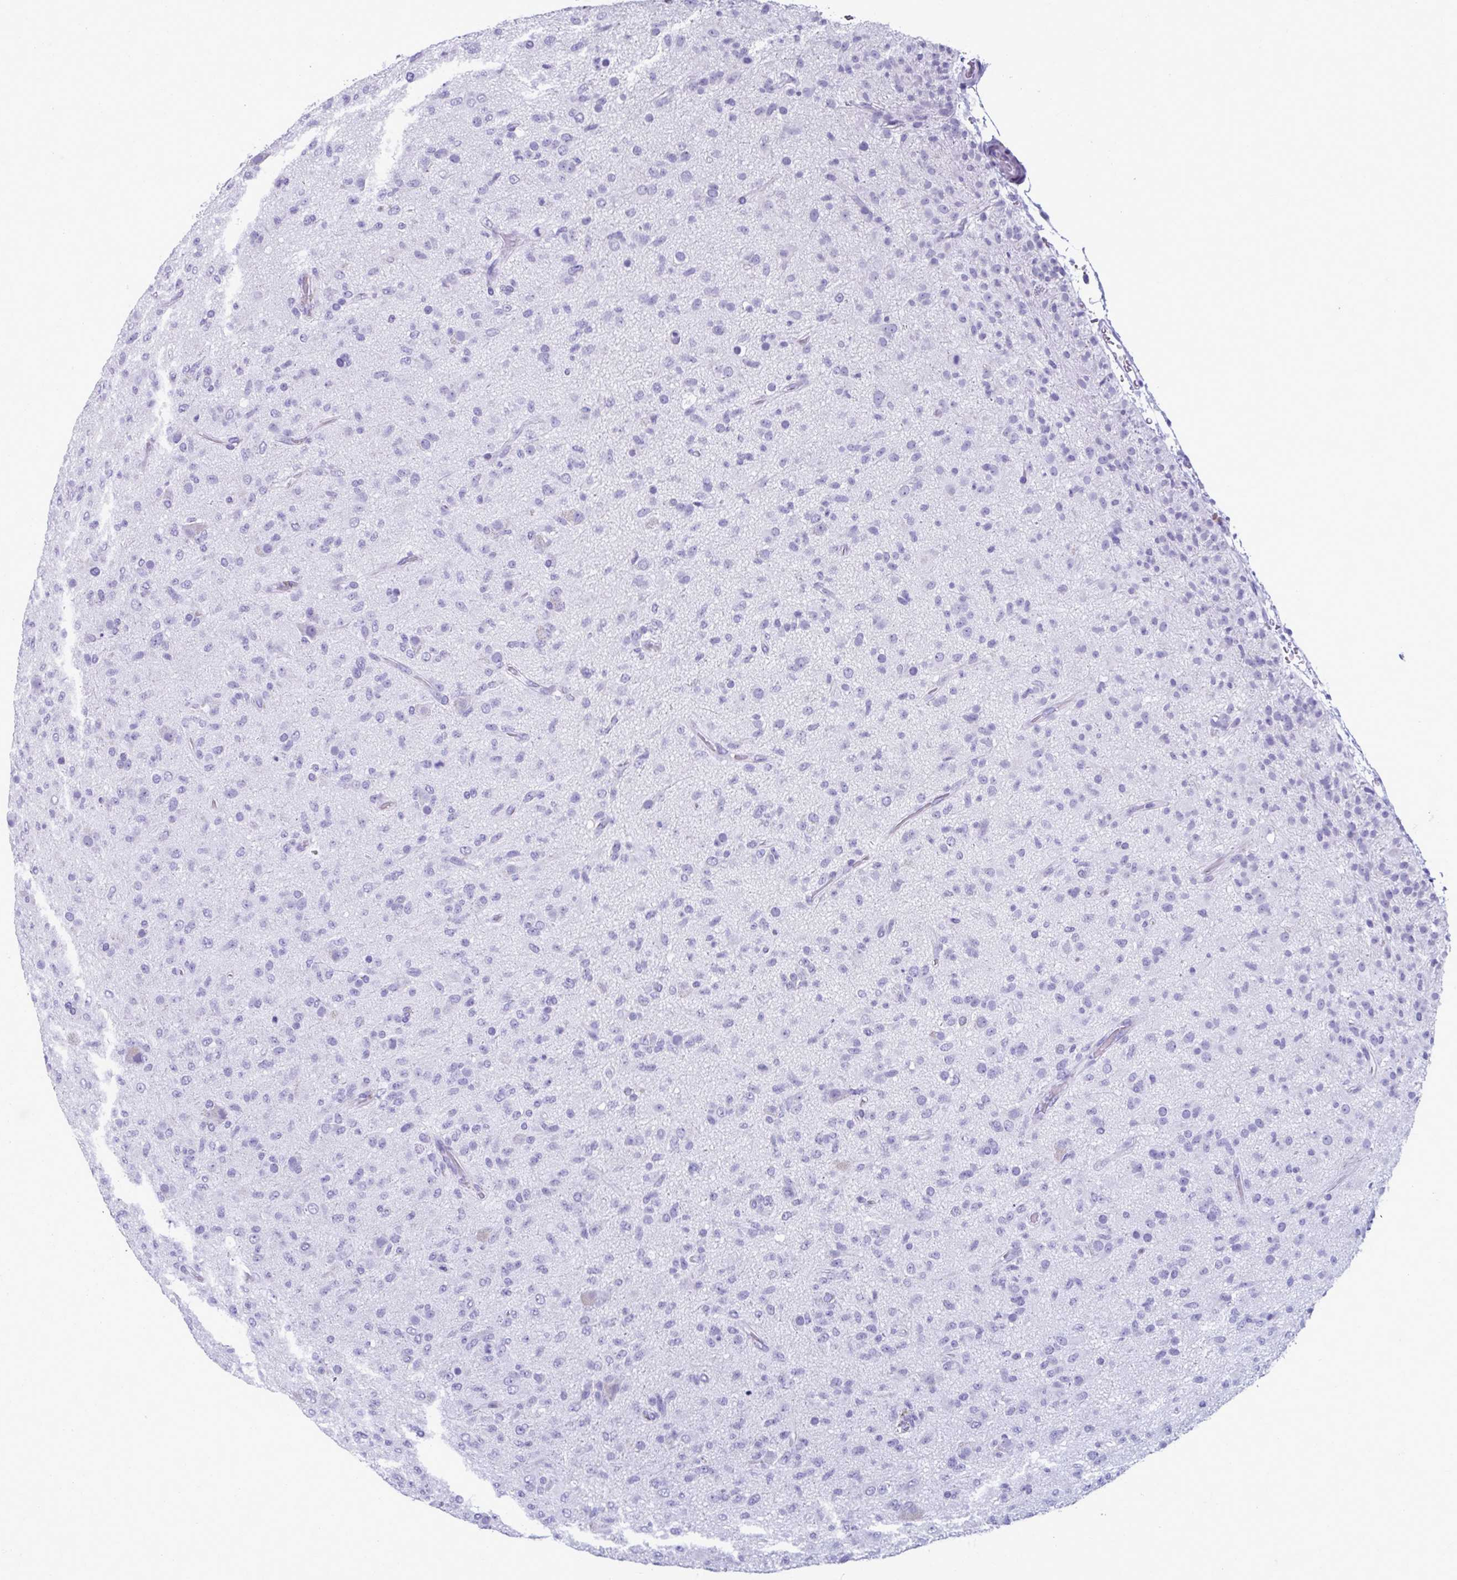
{"staining": {"intensity": "negative", "quantity": "none", "location": "none"}, "tissue": "glioma", "cell_type": "Tumor cells", "image_type": "cancer", "snomed": [{"axis": "morphology", "description": "Glioma, malignant, Low grade"}, {"axis": "topography", "description": "Brain"}], "caption": "An IHC image of glioma is shown. There is no staining in tumor cells of glioma.", "gene": "MPLKIP", "patient": {"sex": "male", "age": 65}}